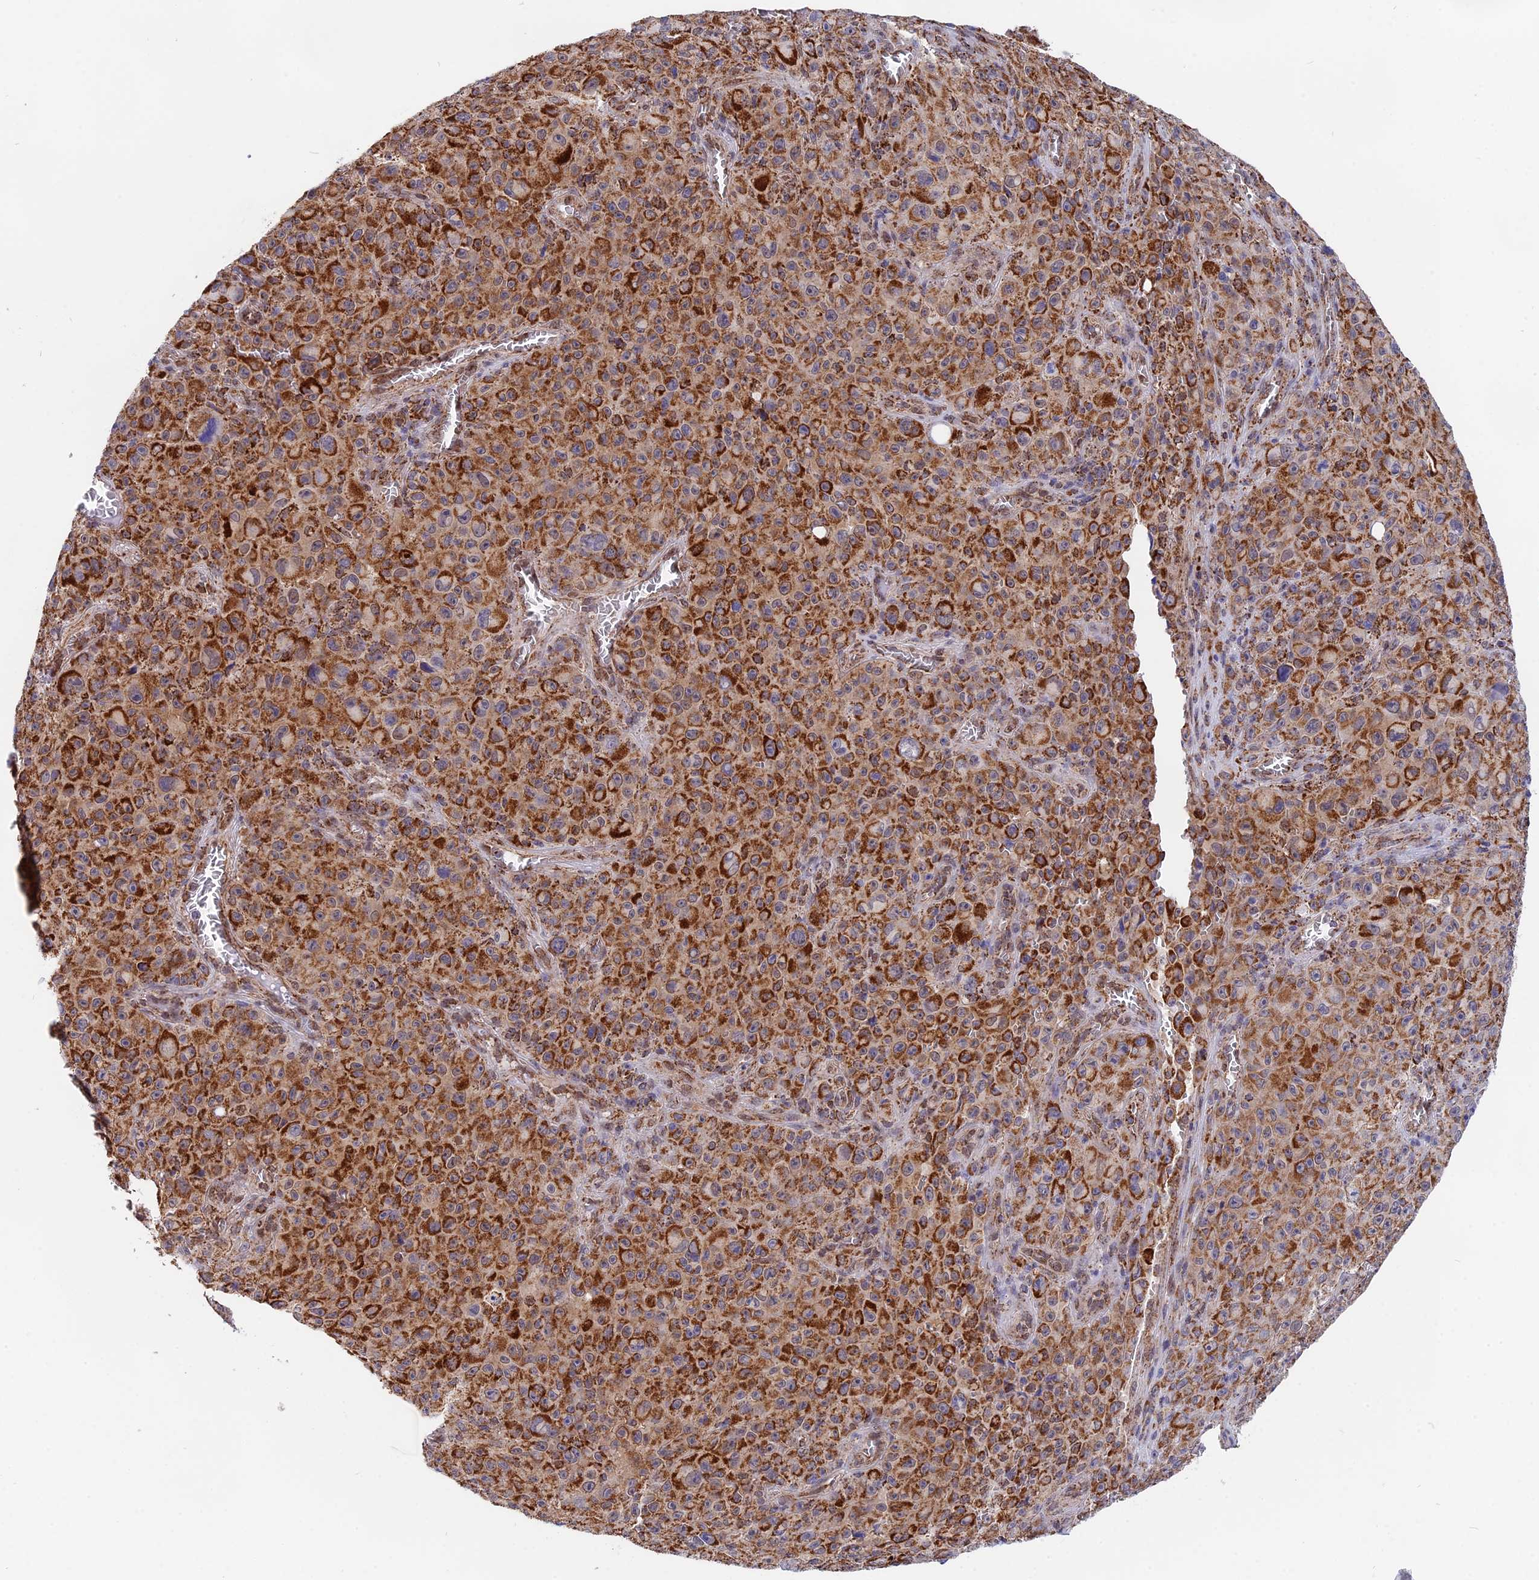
{"staining": {"intensity": "strong", "quantity": ">75%", "location": "cytoplasmic/membranous"}, "tissue": "melanoma", "cell_type": "Tumor cells", "image_type": "cancer", "snomed": [{"axis": "morphology", "description": "Malignant melanoma, NOS"}, {"axis": "topography", "description": "Skin"}], "caption": "Malignant melanoma was stained to show a protein in brown. There is high levels of strong cytoplasmic/membranous staining in about >75% of tumor cells.", "gene": "CDC16", "patient": {"sex": "female", "age": 82}}